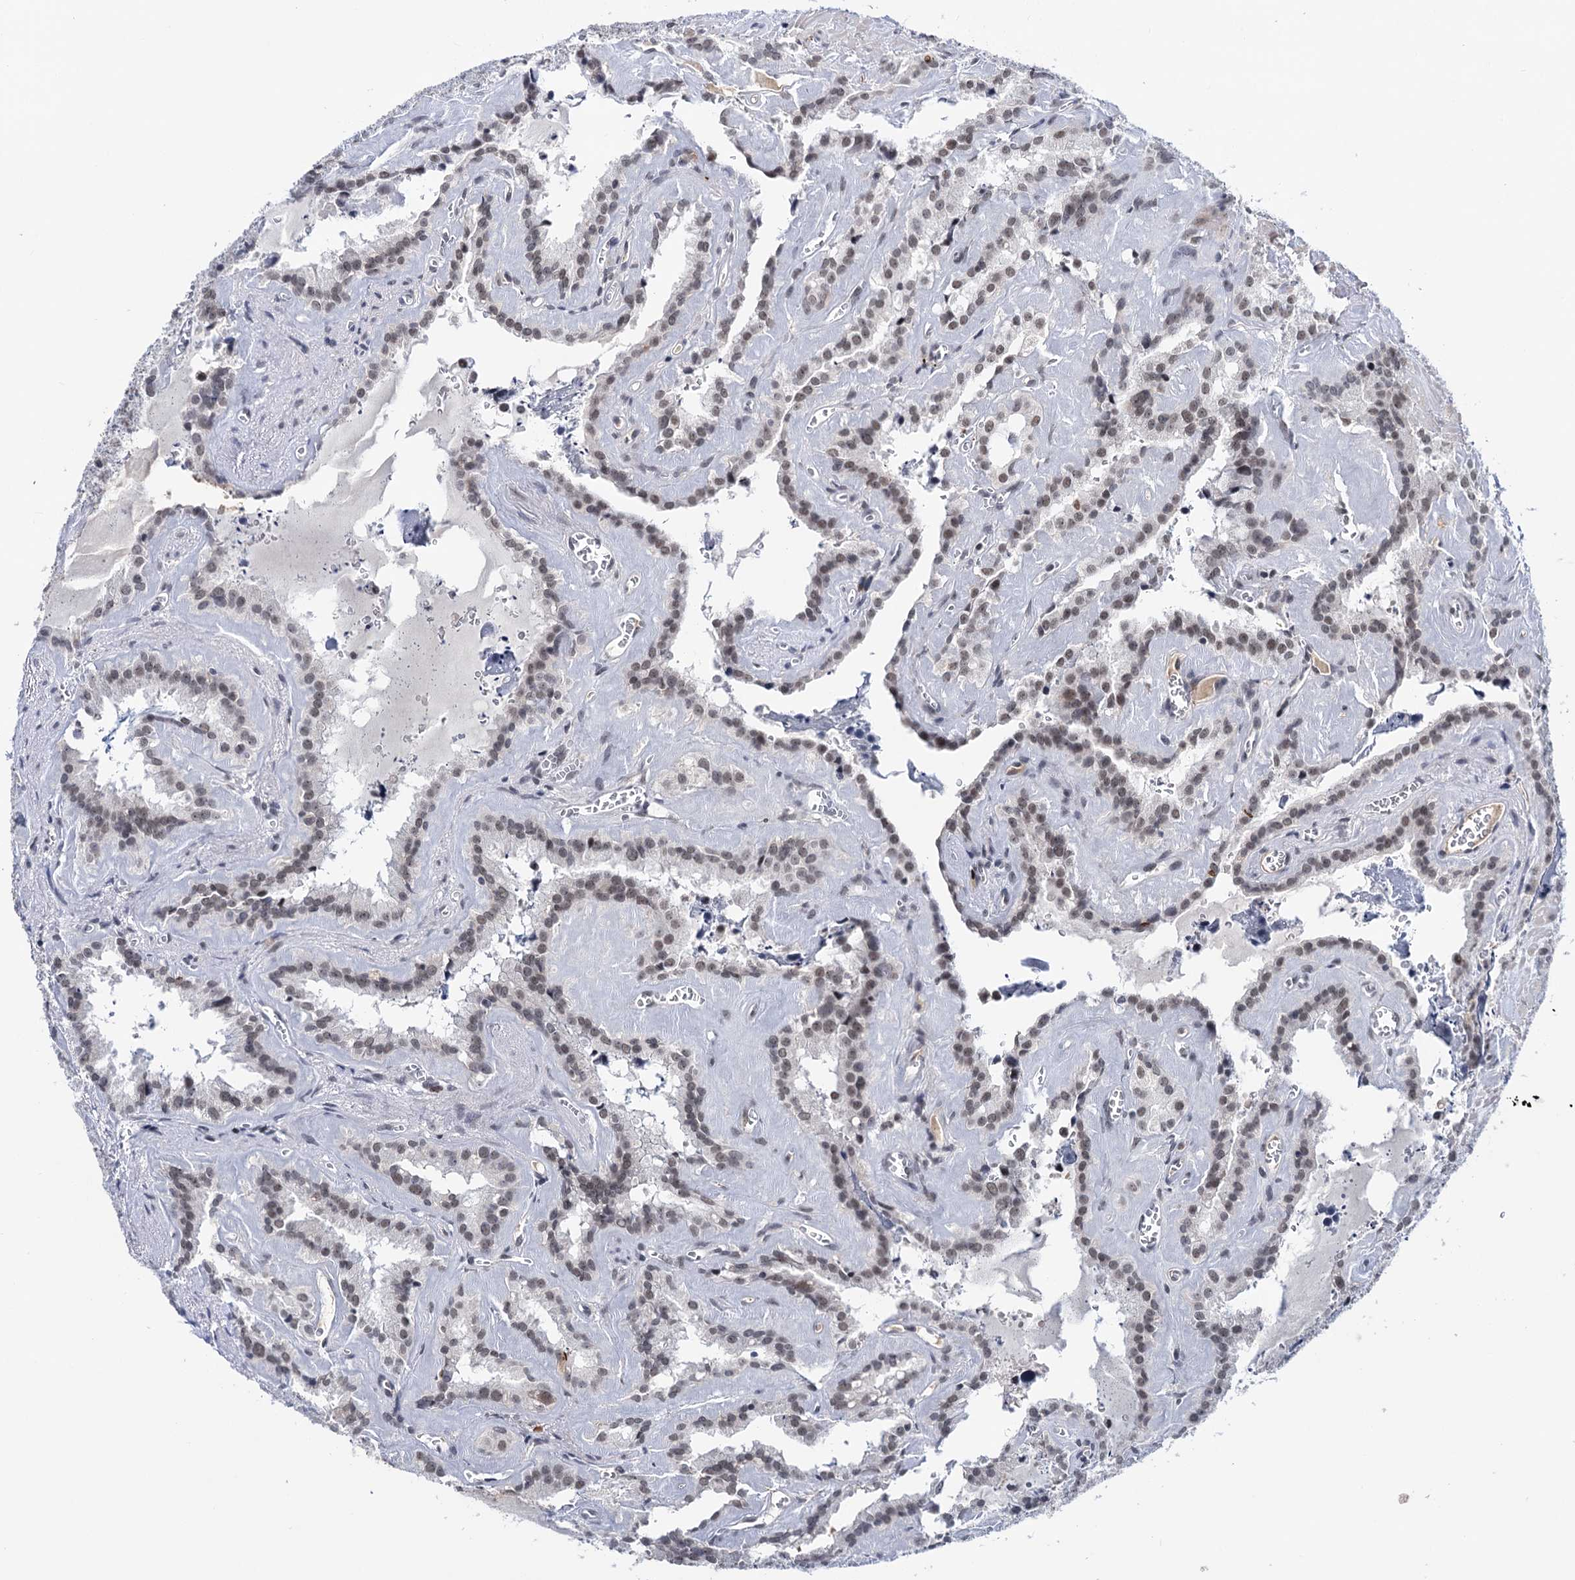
{"staining": {"intensity": "weak", "quantity": "<25%", "location": "nuclear"}, "tissue": "seminal vesicle", "cell_type": "Glandular cells", "image_type": "normal", "snomed": [{"axis": "morphology", "description": "Normal tissue, NOS"}, {"axis": "topography", "description": "Prostate"}, {"axis": "topography", "description": "Seminal veicle"}], "caption": "Immunohistochemistry (IHC) micrograph of unremarkable seminal vesicle: human seminal vesicle stained with DAB demonstrates no significant protein expression in glandular cells. (Stains: DAB (3,3'-diaminobenzidine) immunohistochemistry with hematoxylin counter stain, Microscopy: brightfield microscopy at high magnification).", "gene": "ZCCHC10", "patient": {"sex": "male", "age": 59}}